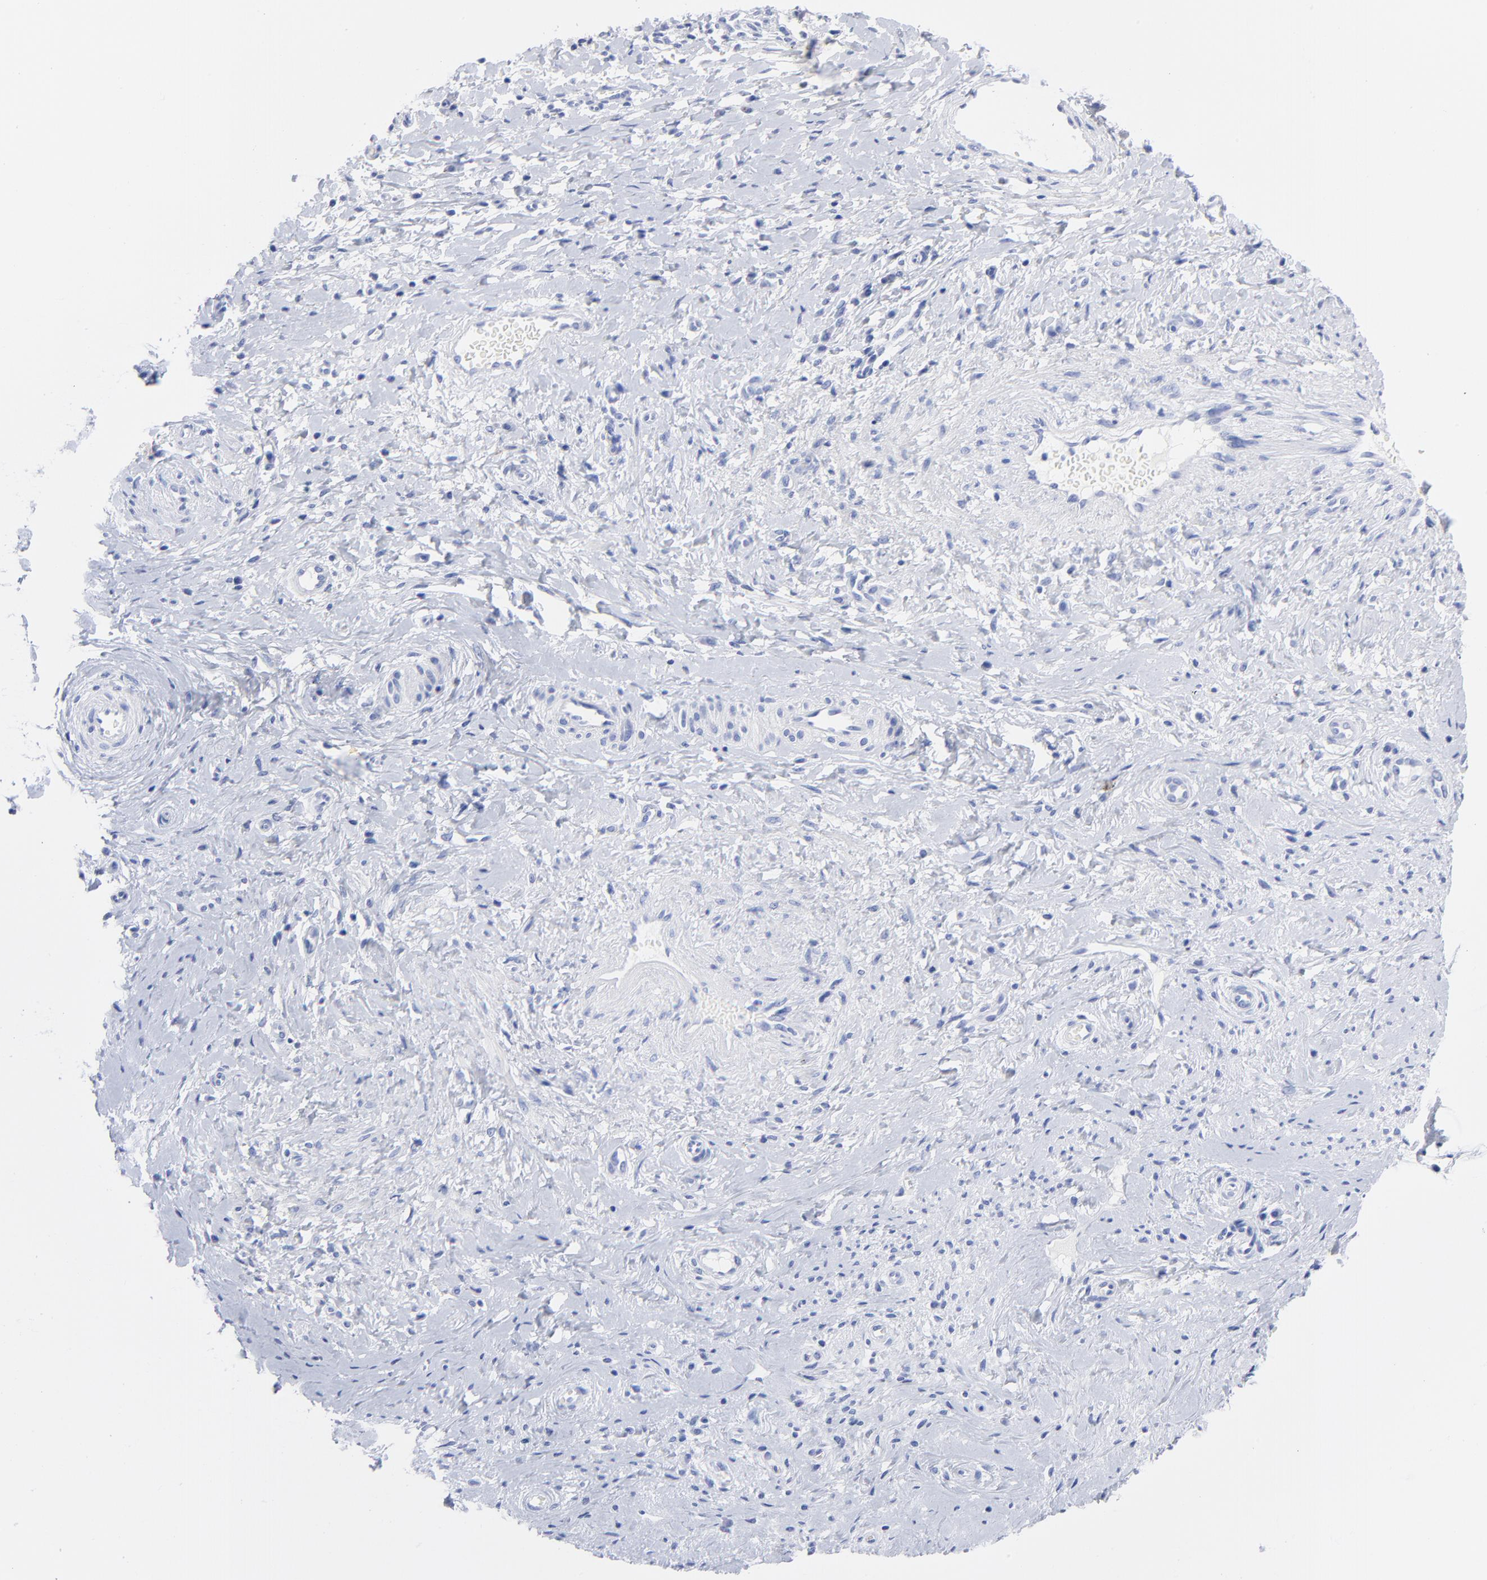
{"staining": {"intensity": "negative", "quantity": "none", "location": "none"}, "tissue": "cervical cancer", "cell_type": "Tumor cells", "image_type": "cancer", "snomed": [{"axis": "morphology", "description": "Normal tissue, NOS"}, {"axis": "morphology", "description": "Squamous cell carcinoma, NOS"}, {"axis": "topography", "description": "Cervix"}], "caption": "The image reveals no significant positivity in tumor cells of squamous cell carcinoma (cervical). (DAB (3,3'-diaminobenzidine) IHC, high magnification).", "gene": "ACY1", "patient": {"sex": "female", "age": 39}}